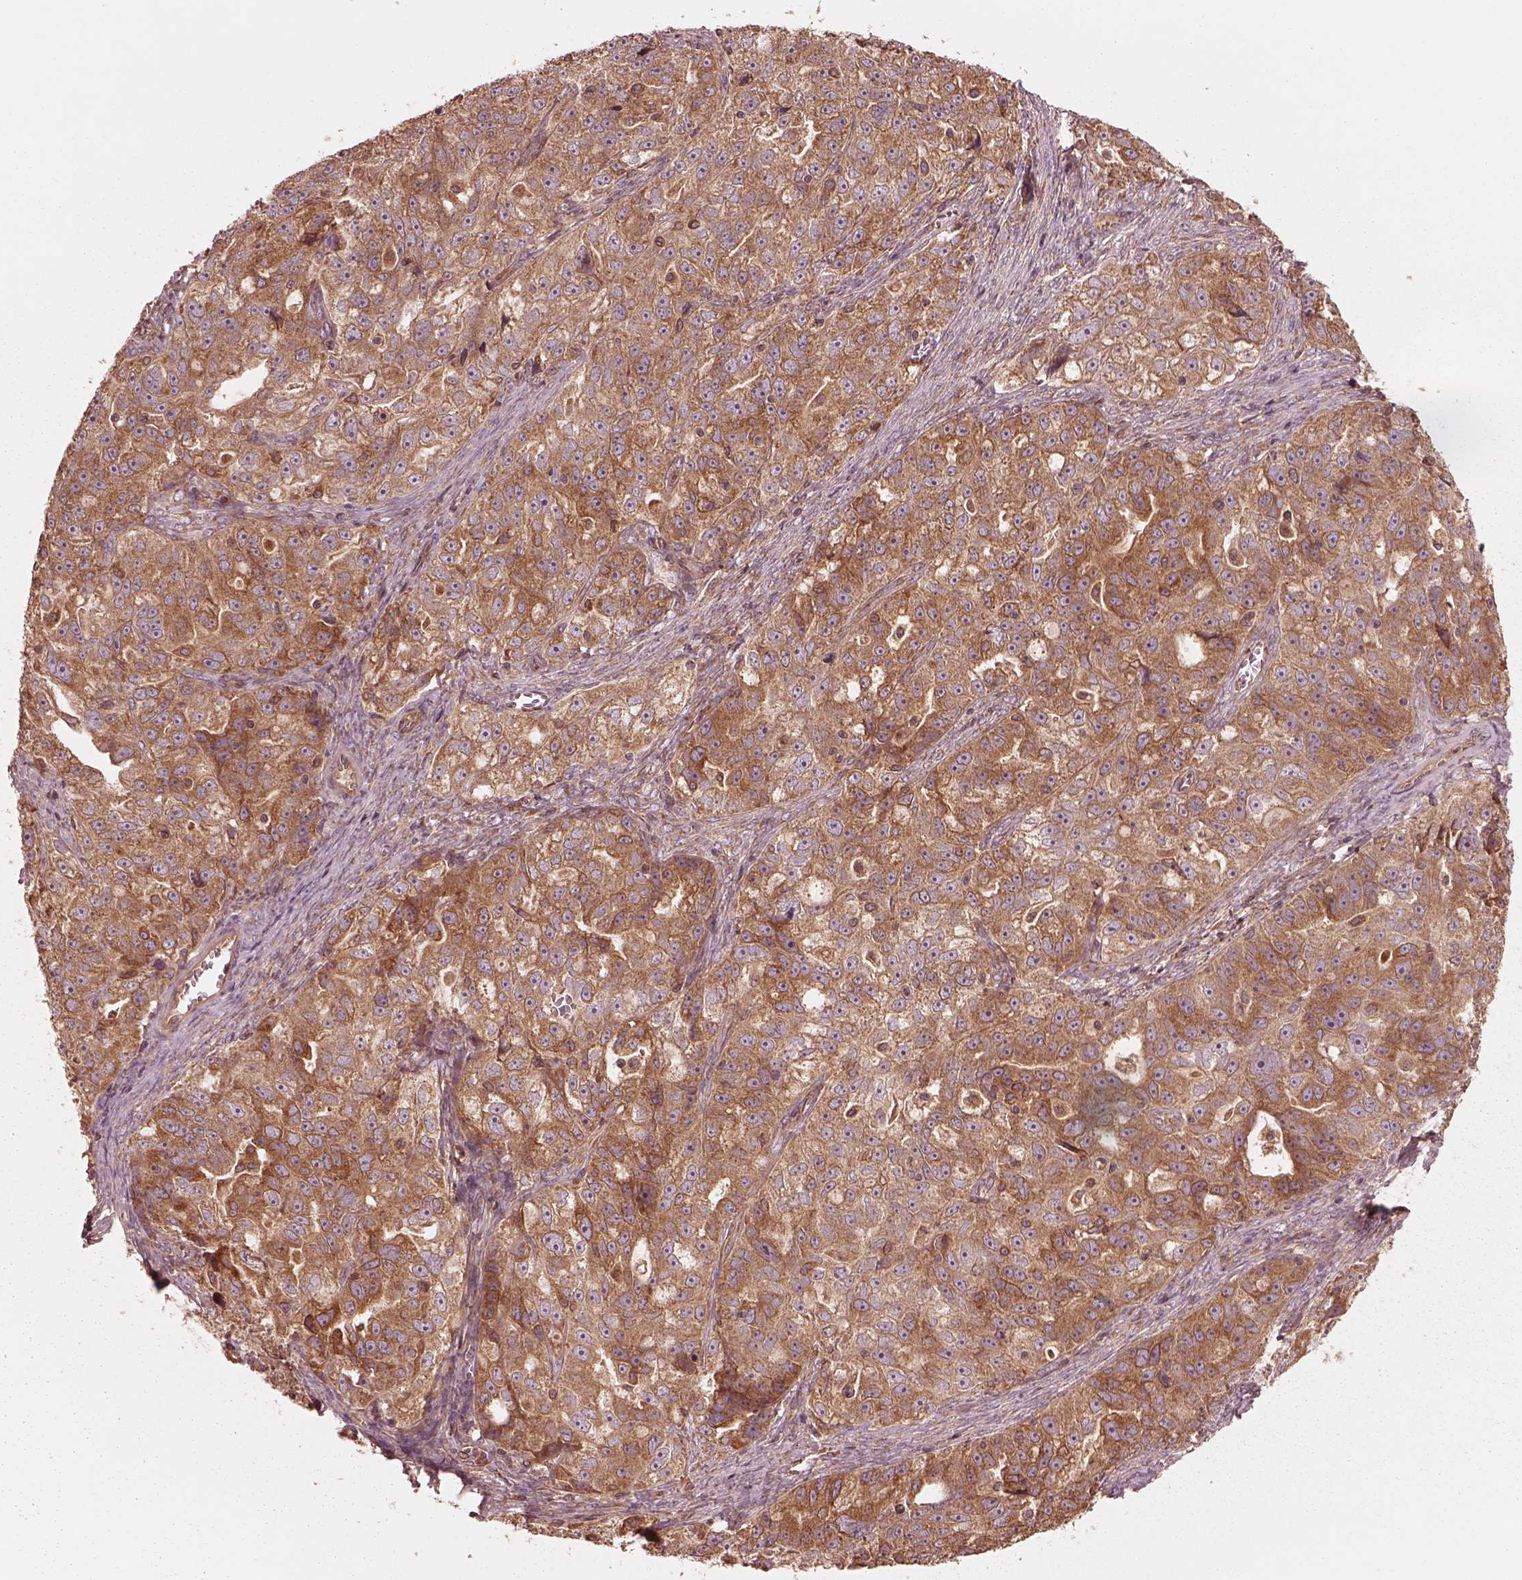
{"staining": {"intensity": "moderate", "quantity": ">75%", "location": "cytoplasmic/membranous"}, "tissue": "ovarian cancer", "cell_type": "Tumor cells", "image_type": "cancer", "snomed": [{"axis": "morphology", "description": "Cystadenocarcinoma, serous, NOS"}, {"axis": "topography", "description": "Ovary"}], "caption": "Approximately >75% of tumor cells in ovarian serous cystadenocarcinoma exhibit moderate cytoplasmic/membranous protein positivity as visualized by brown immunohistochemical staining.", "gene": "PIK3R2", "patient": {"sex": "female", "age": 51}}